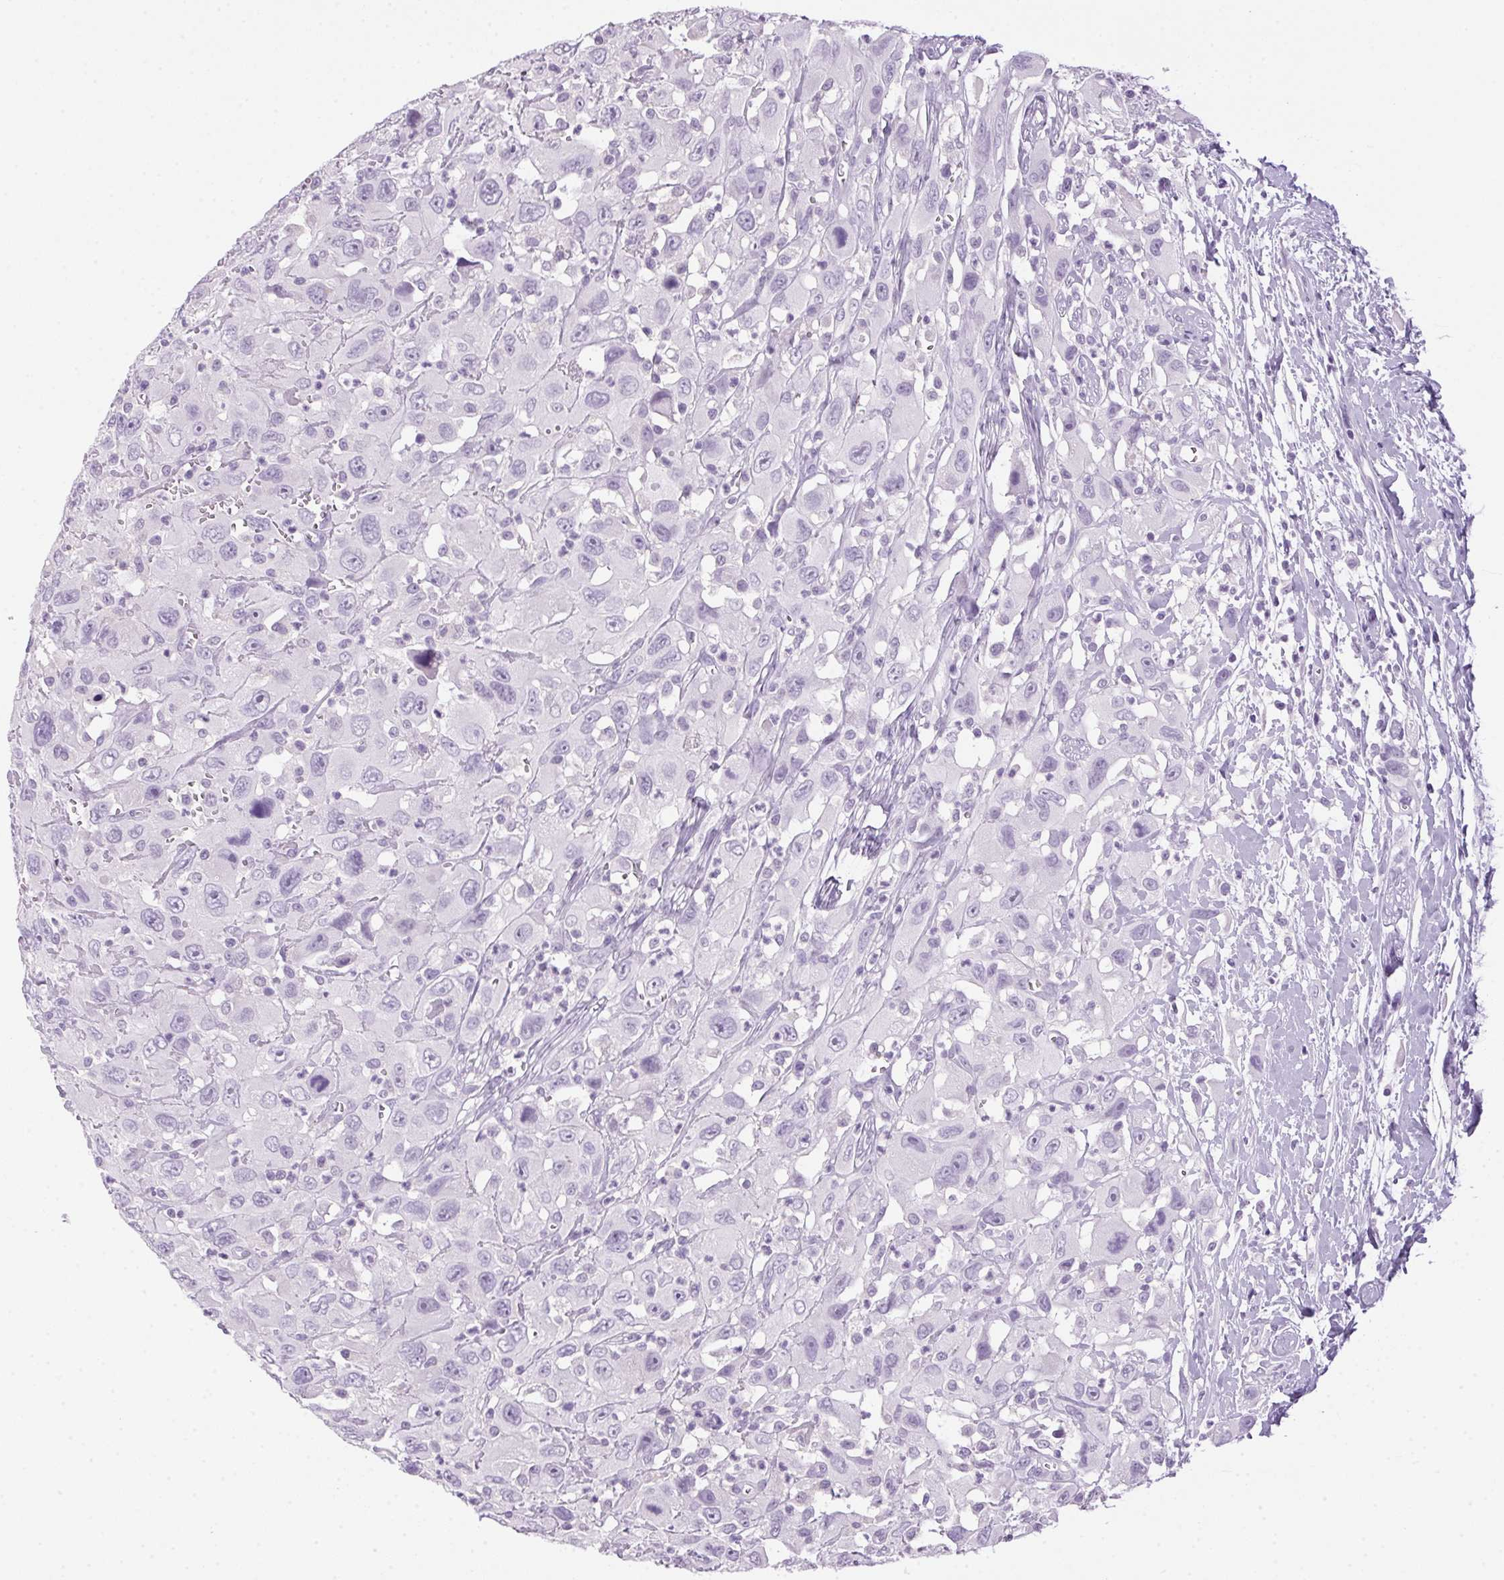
{"staining": {"intensity": "negative", "quantity": "none", "location": "none"}, "tissue": "head and neck cancer", "cell_type": "Tumor cells", "image_type": "cancer", "snomed": [{"axis": "morphology", "description": "Squamous cell carcinoma, NOS"}, {"axis": "morphology", "description": "Squamous cell carcinoma, metastatic, NOS"}, {"axis": "topography", "description": "Oral tissue"}, {"axis": "topography", "description": "Head-Neck"}], "caption": "Head and neck cancer (metastatic squamous cell carcinoma) stained for a protein using IHC reveals no expression tumor cells.", "gene": "POPDC2", "patient": {"sex": "female", "age": 85}}